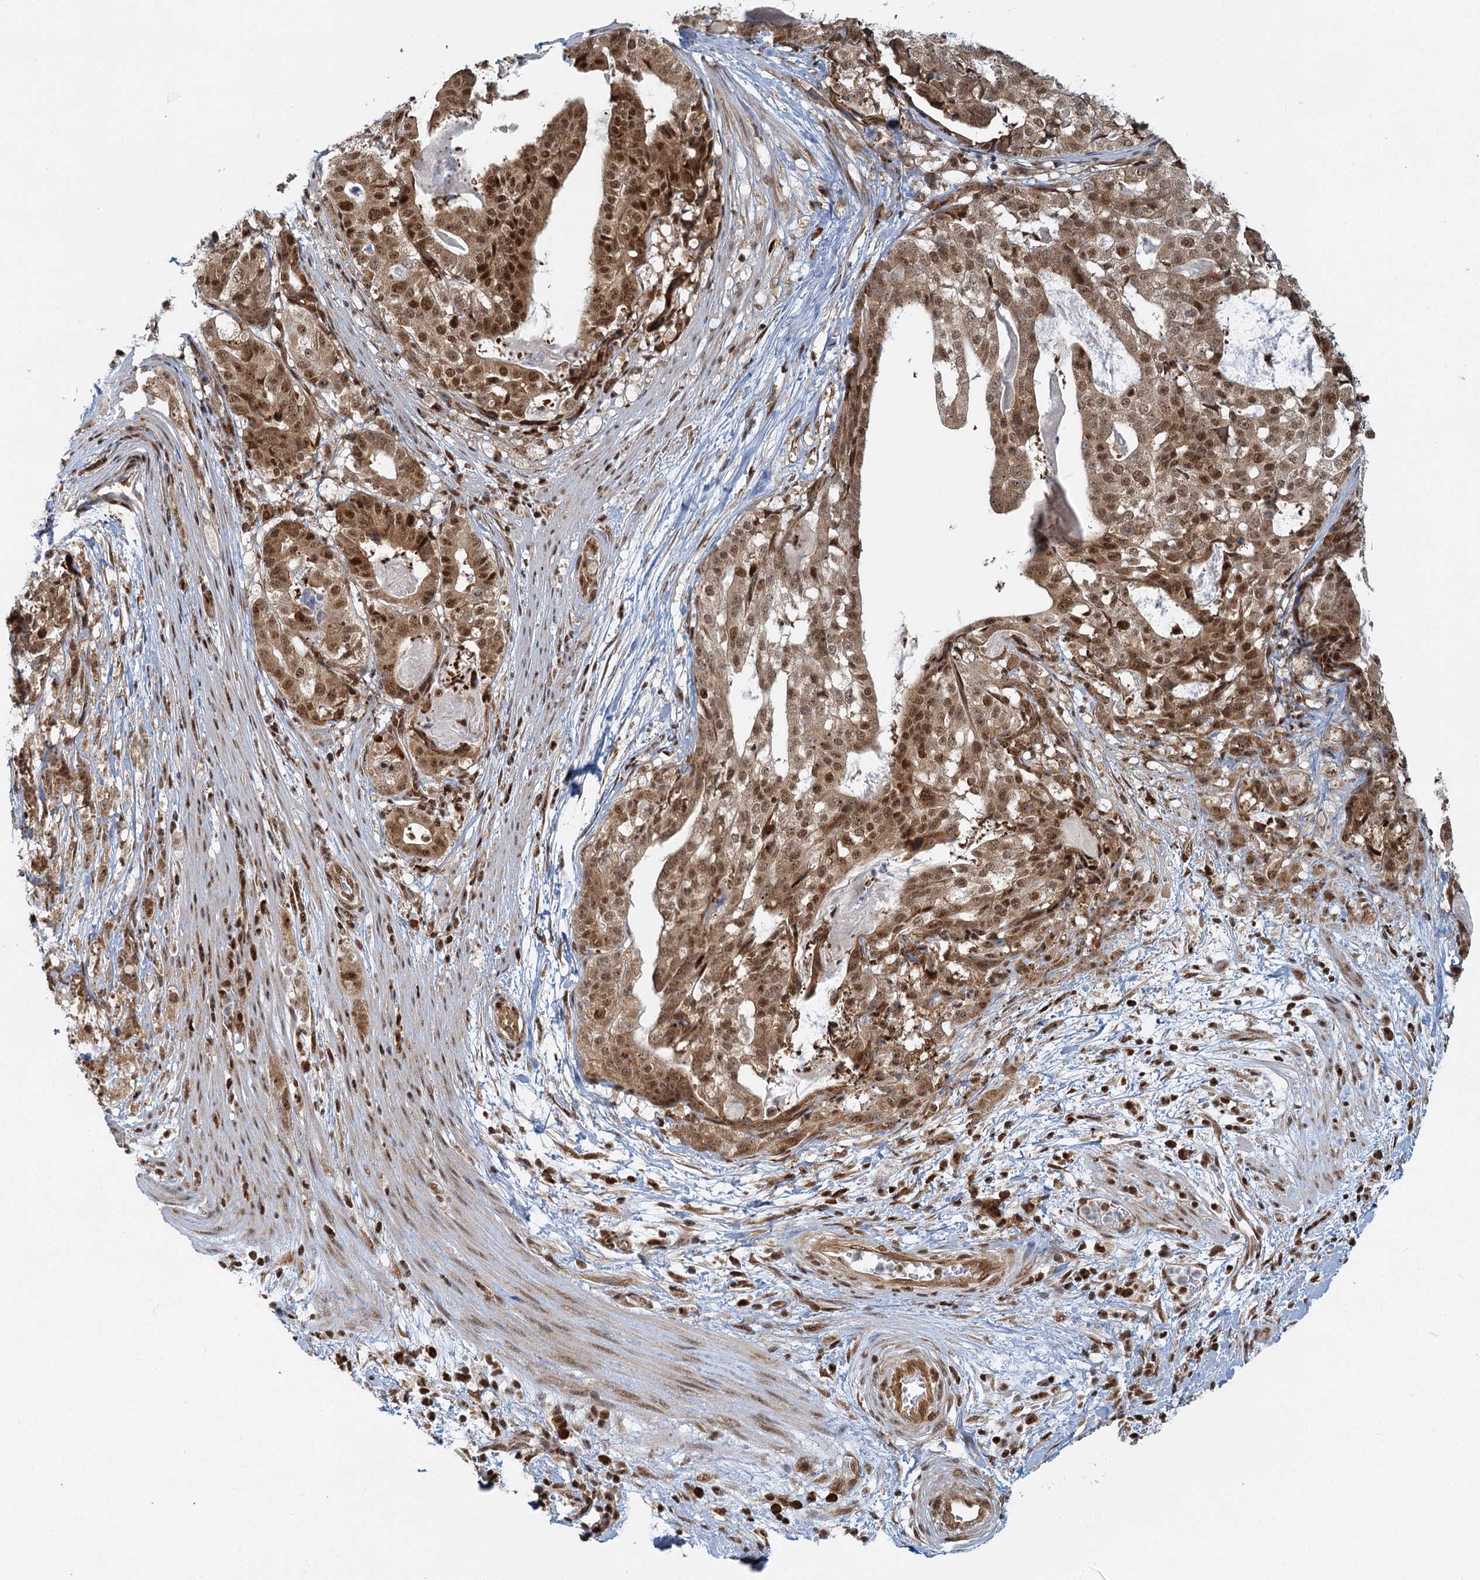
{"staining": {"intensity": "moderate", "quantity": ">75%", "location": "cytoplasmic/membranous,nuclear"}, "tissue": "stomach cancer", "cell_type": "Tumor cells", "image_type": "cancer", "snomed": [{"axis": "morphology", "description": "Adenocarcinoma, NOS"}, {"axis": "topography", "description": "Stomach"}], "caption": "An immunohistochemistry image of neoplastic tissue is shown. Protein staining in brown shows moderate cytoplasmic/membranous and nuclear positivity in stomach cancer (adenocarcinoma) within tumor cells.", "gene": "GPATCH11", "patient": {"sex": "male", "age": 48}}